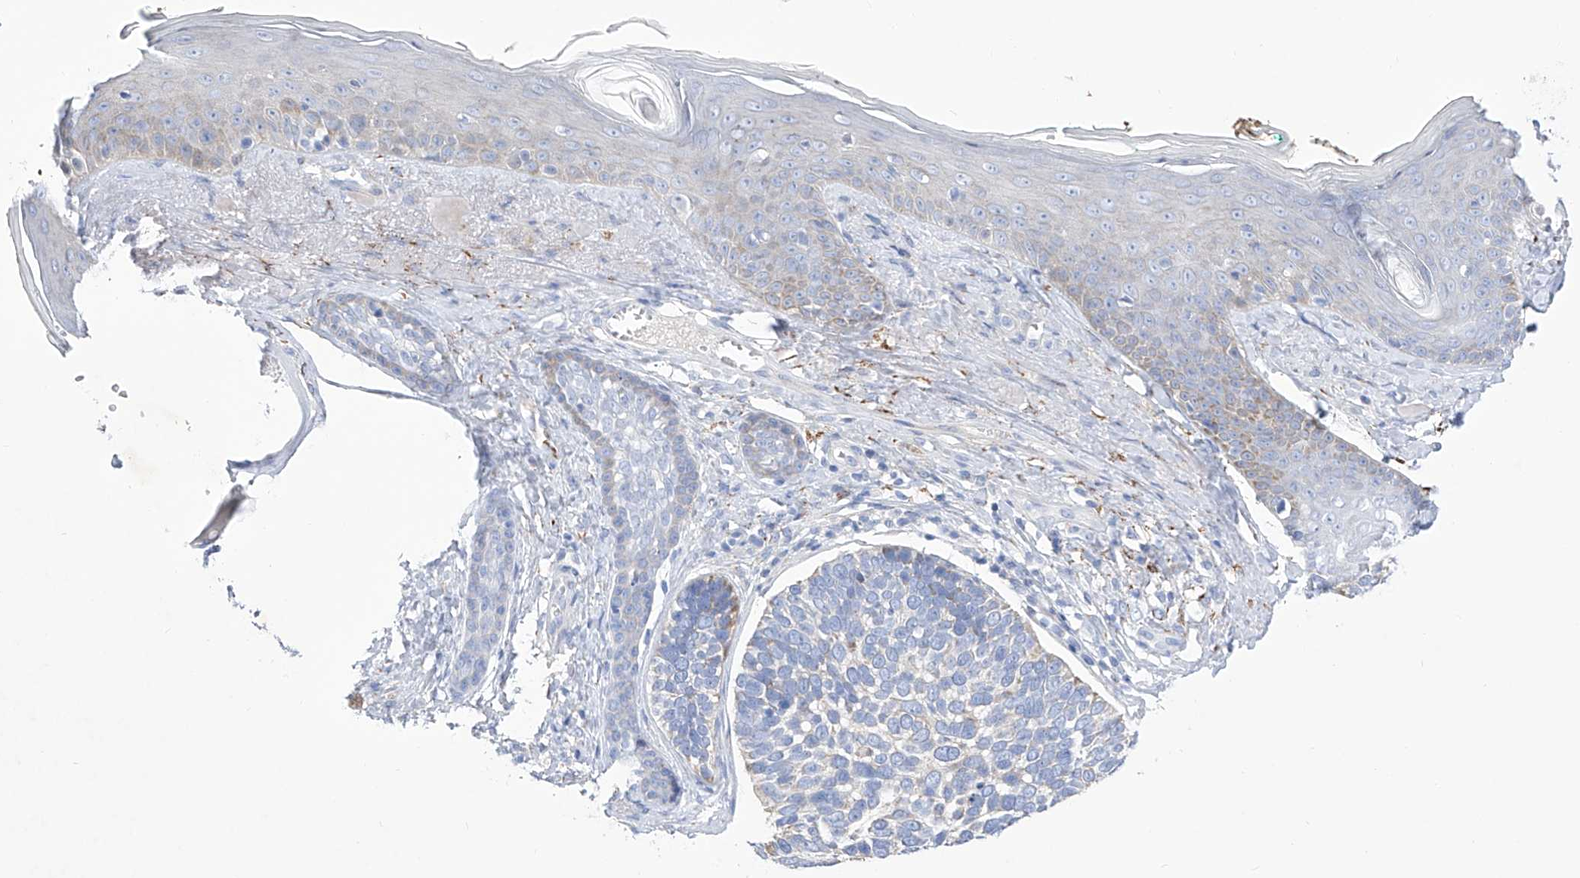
{"staining": {"intensity": "weak", "quantity": "<25%", "location": "cytoplasmic/membranous"}, "tissue": "skin cancer", "cell_type": "Tumor cells", "image_type": "cancer", "snomed": [{"axis": "morphology", "description": "Basal cell carcinoma"}, {"axis": "topography", "description": "Skin"}], "caption": "Skin cancer (basal cell carcinoma) was stained to show a protein in brown. There is no significant expression in tumor cells.", "gene": "C1orf87", "patient": {"sex": "male", "age": 62}}